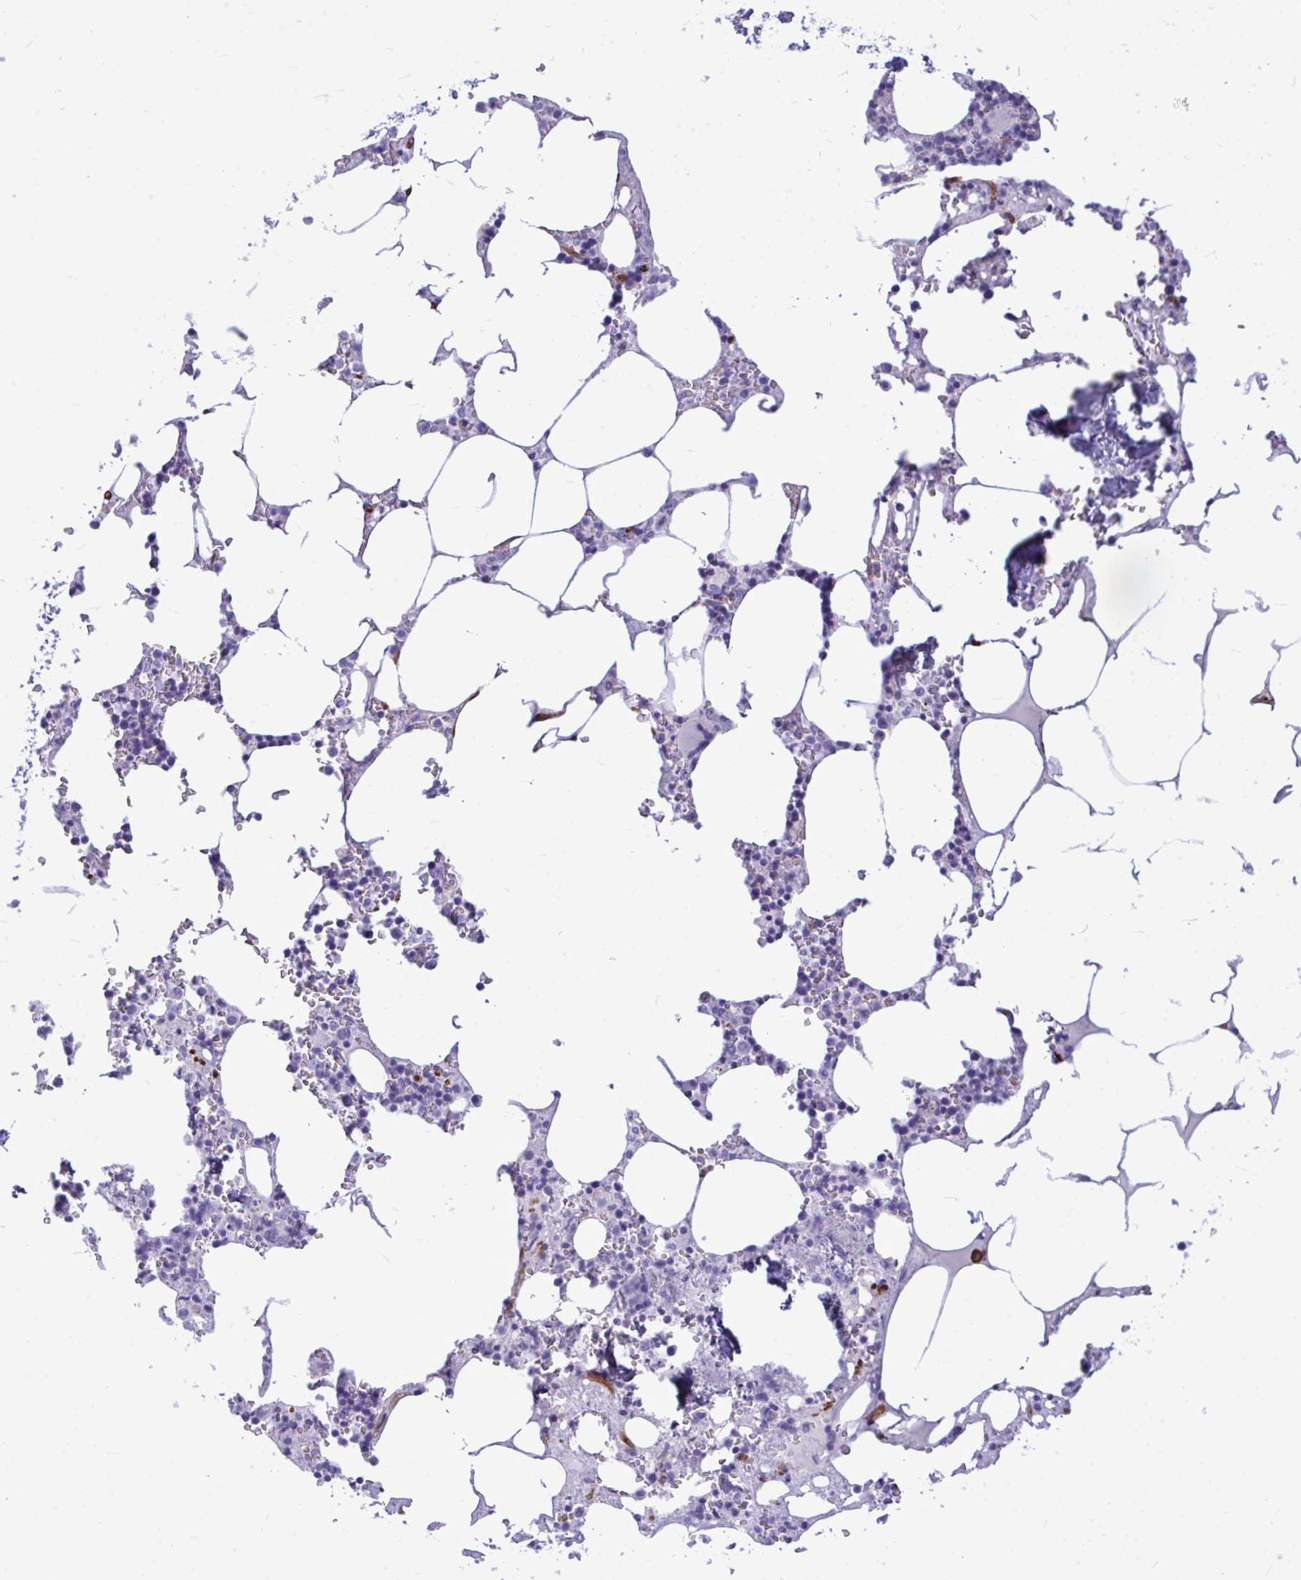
{"staining": {"intensity": "negative", "quantity": "none", "location": "none"}, "tissue": "bone marrow", "cell_type": "Hematopoietic cells", "image_type": "normal", "snomed": [{"axis": "morphology", "description": "Normal tissue, NOS"}, {"axis": "topography", "description": "Bone marrow"}], "caption": "The histopathology image reveals no staining of hematopoietic cells in unremarkable bone marrow.", "gene": "LIMS2", "patient": {"sex": "male", "age": 54}}